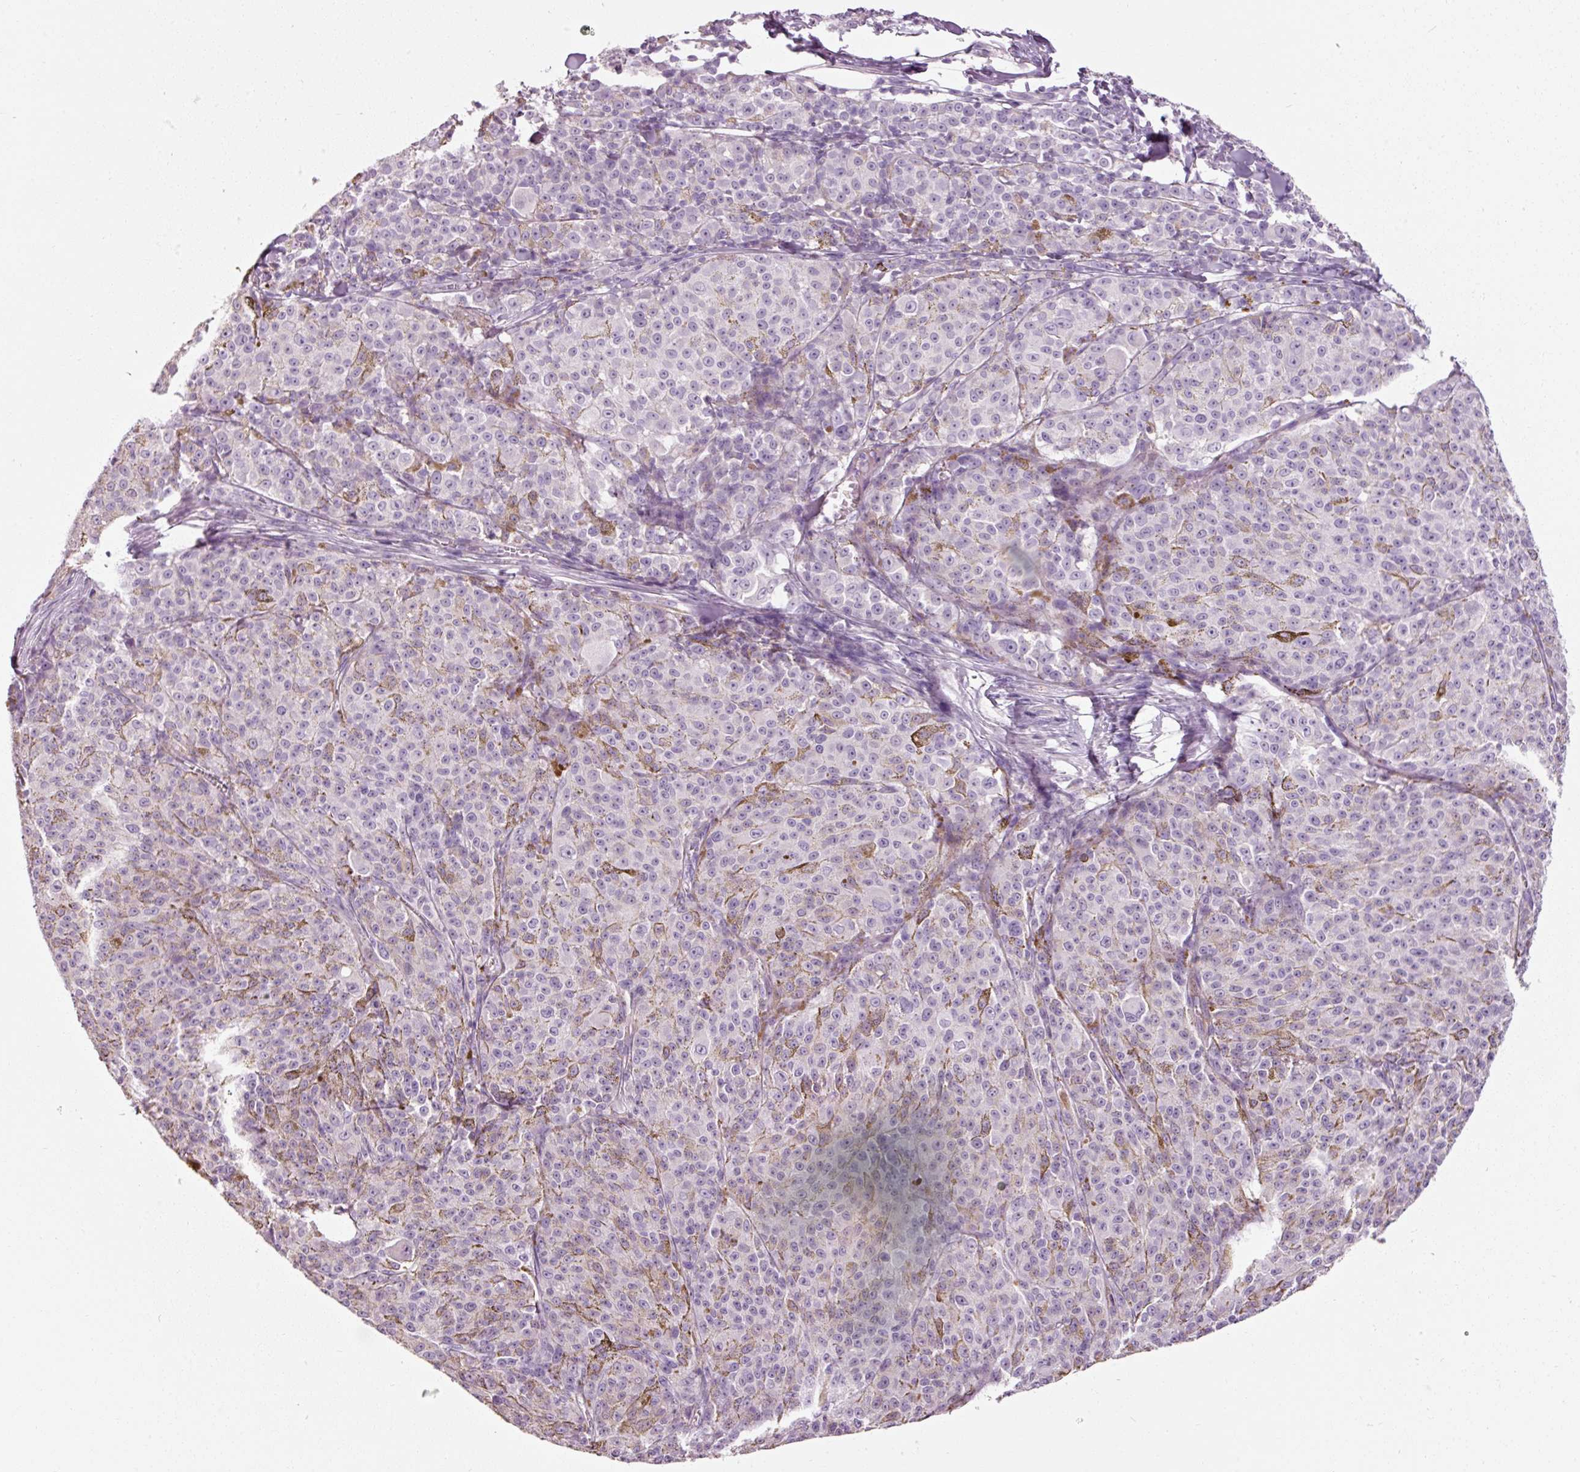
{"staining": {"intensity": "negative", "quantity": "none", "location": "none"}, "tissue": "melanoma", "cell_type": "Tumor cells", "image_type": "cancer", "snomed": [{"axis": "morphology", "description": "Malignant melanoma, NOS"}, {"axis": "topography", "description": "Skin"}], "caption": "Immunohistochemical staining of melanoma displays no significant expression in tumor cells.", "gene": "MUC5AC", "patient": {"sex": "female", "age": 52}}